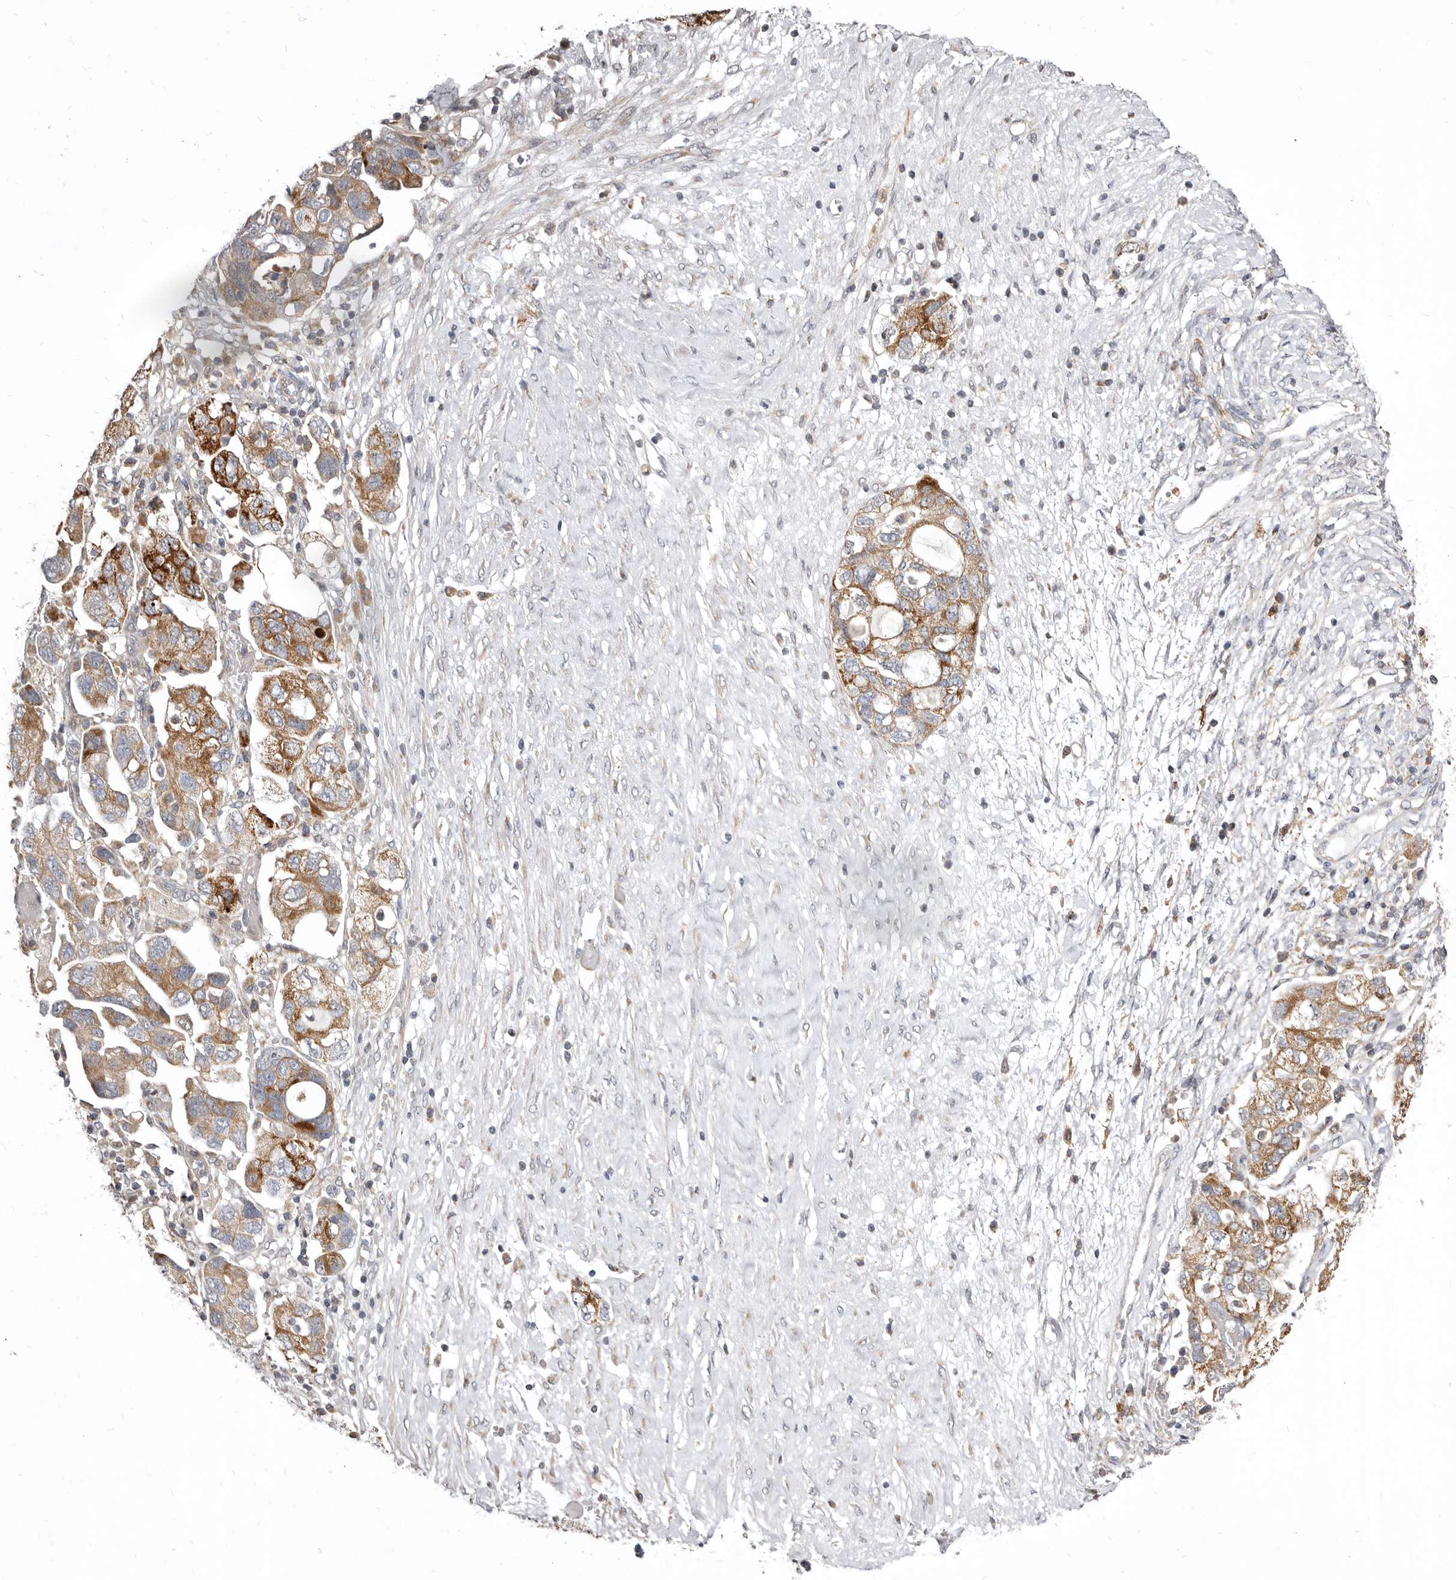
{"staining": {"intensity": "moderate", "quantity": ">75%", "location": "cytoplasmic/membranous"}, "tissue": "ovarian cancer", "cell_type": "Tumor cells", "image_type": "cancer", "snomed": [{"axis": "morphology", "description": "Carcinoma, NOS"}, {"axis": "morphology", "description": "Cystadenocarcinoma, serous, NOS"}, {"axis": "topography", "description": "Ovary"}], "caption": "DAB immunohistochemical staining of carcinoma (ovarian) demonstrates moderate cytoplasmic/membranous protein expression in about >75% of tumor cells.", "gene": "SMC4", "patient": {"sex": "female", "age": 69}}